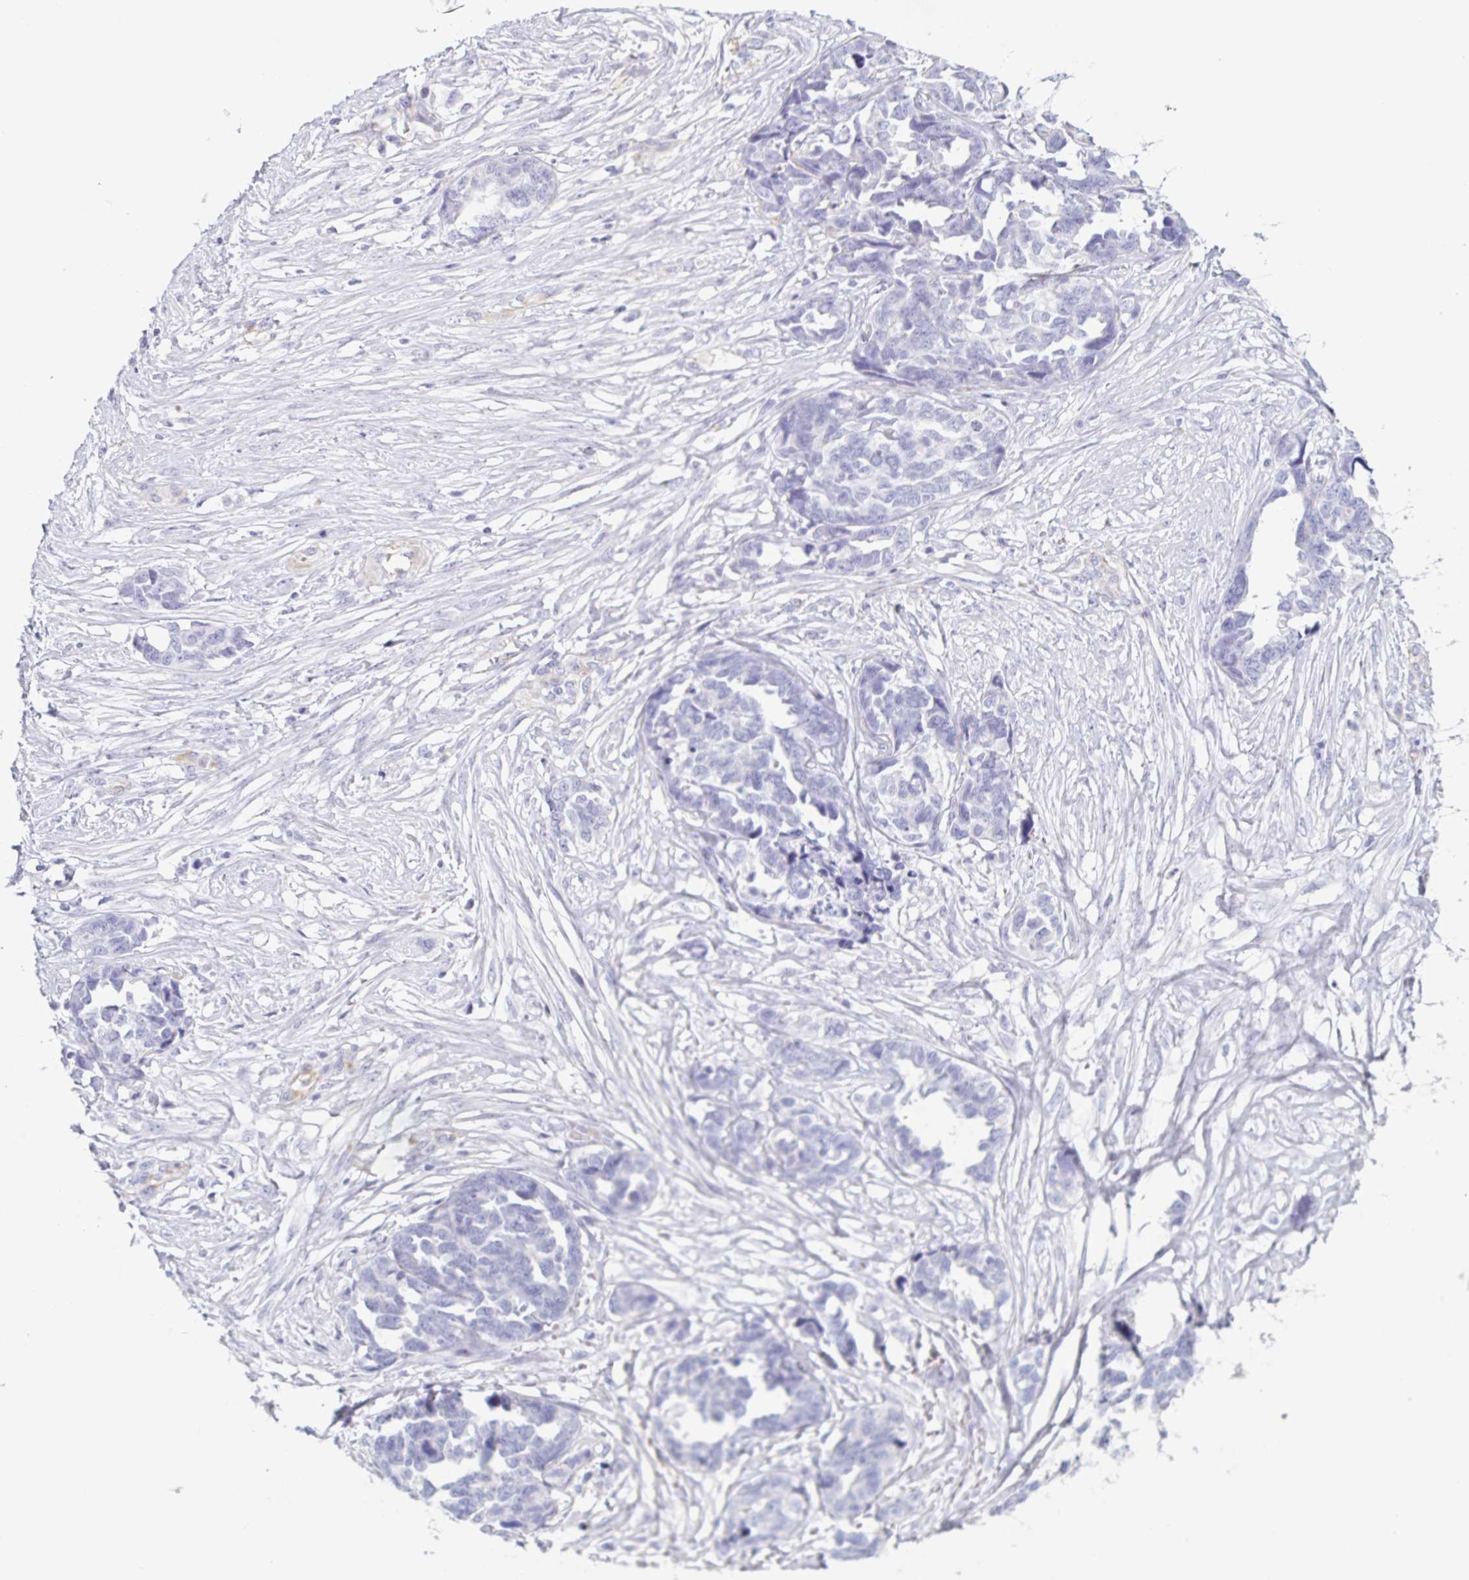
{"staining": {"intensity": "negative", "quantity": "none", "location": "none"}, "tissue": "ovarian cancer", "cell_type": "Tumor cells", "image_type": "cancer", "snomed": [{"axis": "morphology", "description": "Cystadenocarcinoma, serous, NOS"}, {"axis": "topography", "description": "Ovary"}], "caption": "IHC histopathology image of neoplastic tissue: human ovarian serous cystadenocarcinoma stained with DAB reveals no significant protein staining in tumor cells.", "gene": "PRR27", "patient": {"sex": "female", "age": 69}}